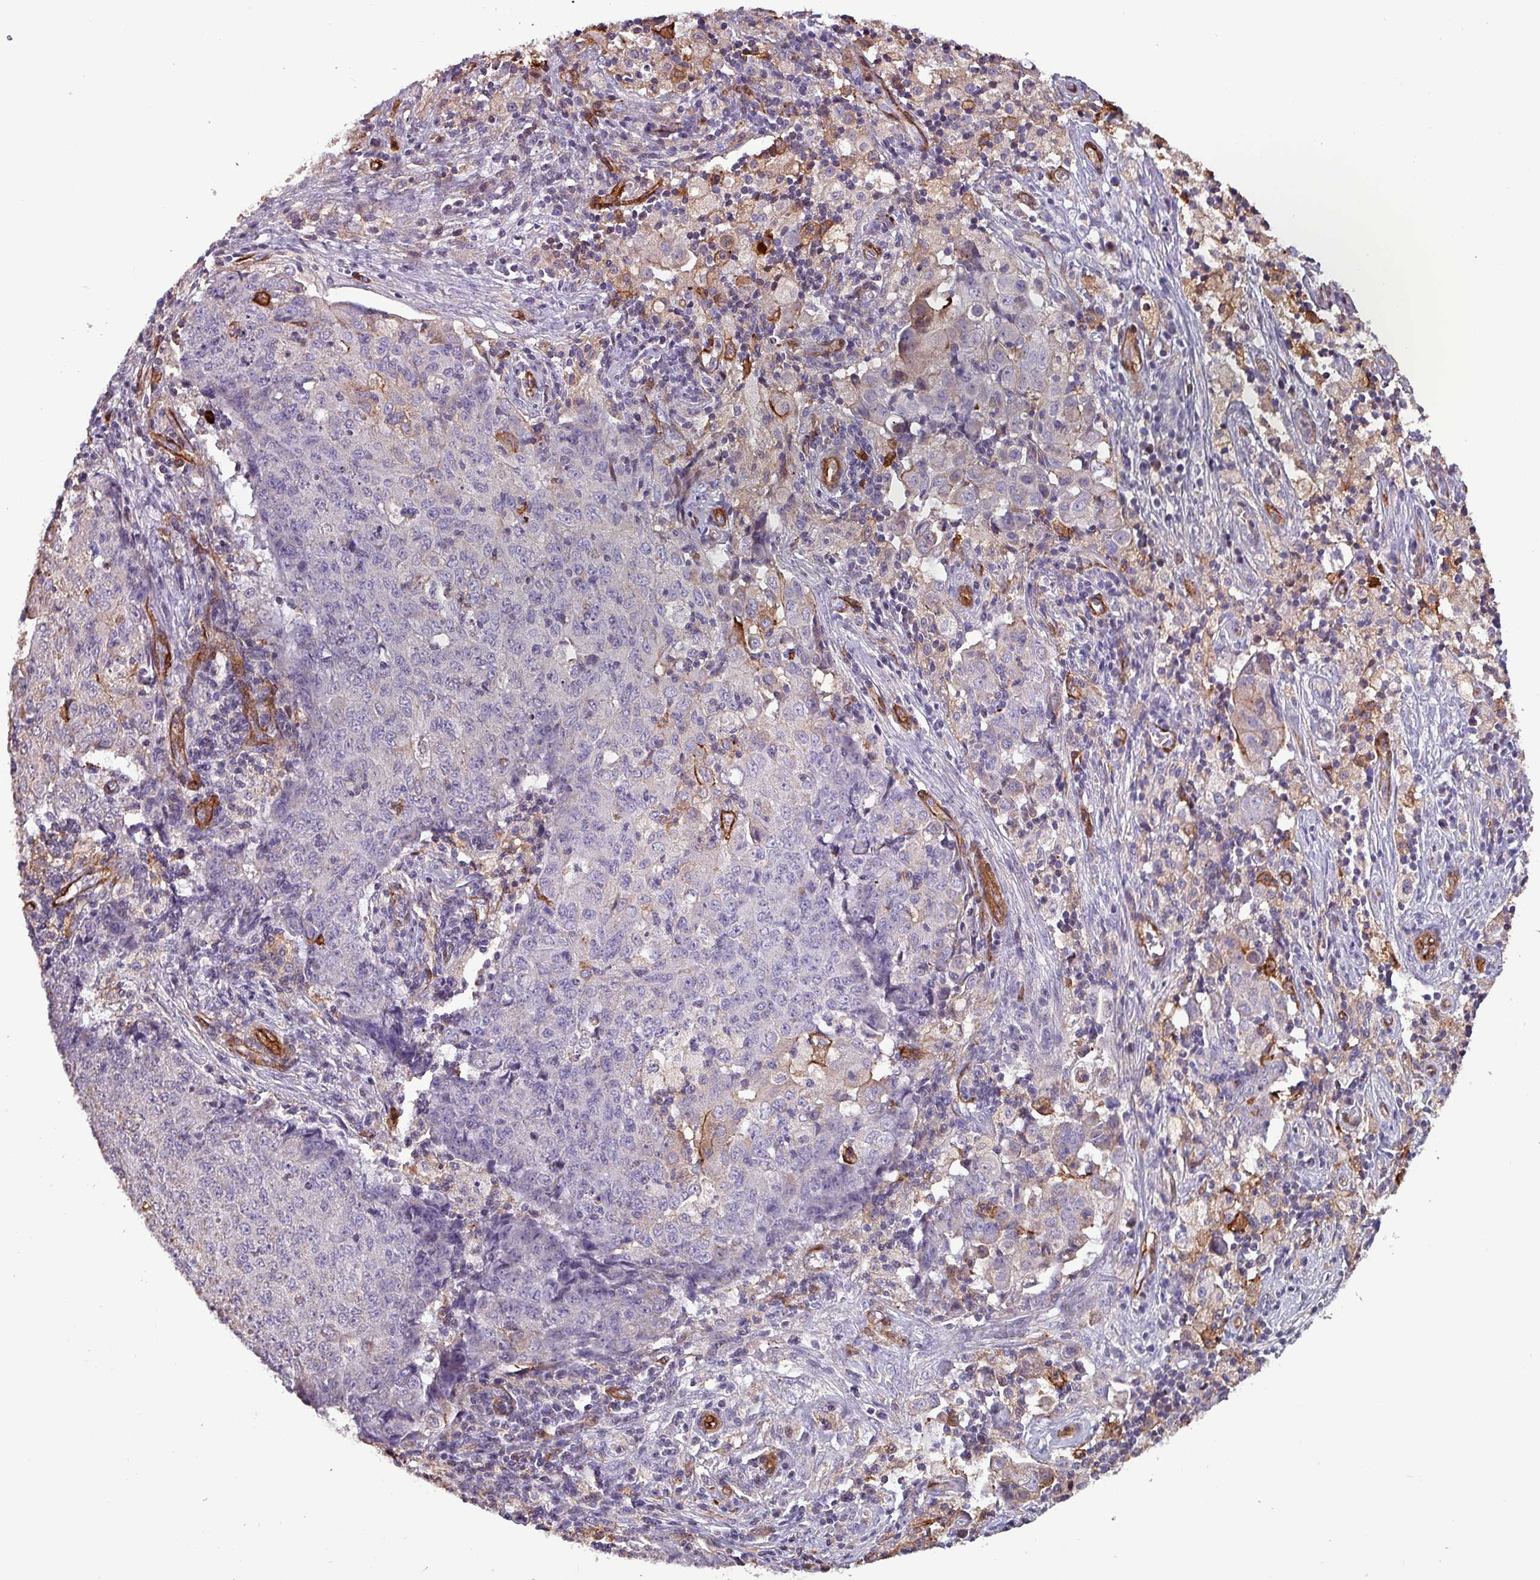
{"staining": {"intensity": "moderate", "quantity": "<25%", "location": "cytoplasmic/membranous"}, "tissue": "ovarian cancer", "cell_type": "Tumor cells", "image_type": "cancer", "snomed": [{"axis": "morphology", "description": "Carcinoma, endometroid"}, {"axis": "topography", "description": "Ovary"}], "caption": "Immunohistochemistry (IHC) histopathology image of neoplastic tissue: human ovarian cancer (endometroid carcinoma) stained using immunohistochemistry (IHC) shows low levels of moderate protein expression localized specifically in the cytoplasmic/membranous of tumor cells, appearing as a cytoplasmic/membranous brown color.", "gene": "SCIN", "patient": {"sex": "female", "age": 42}}